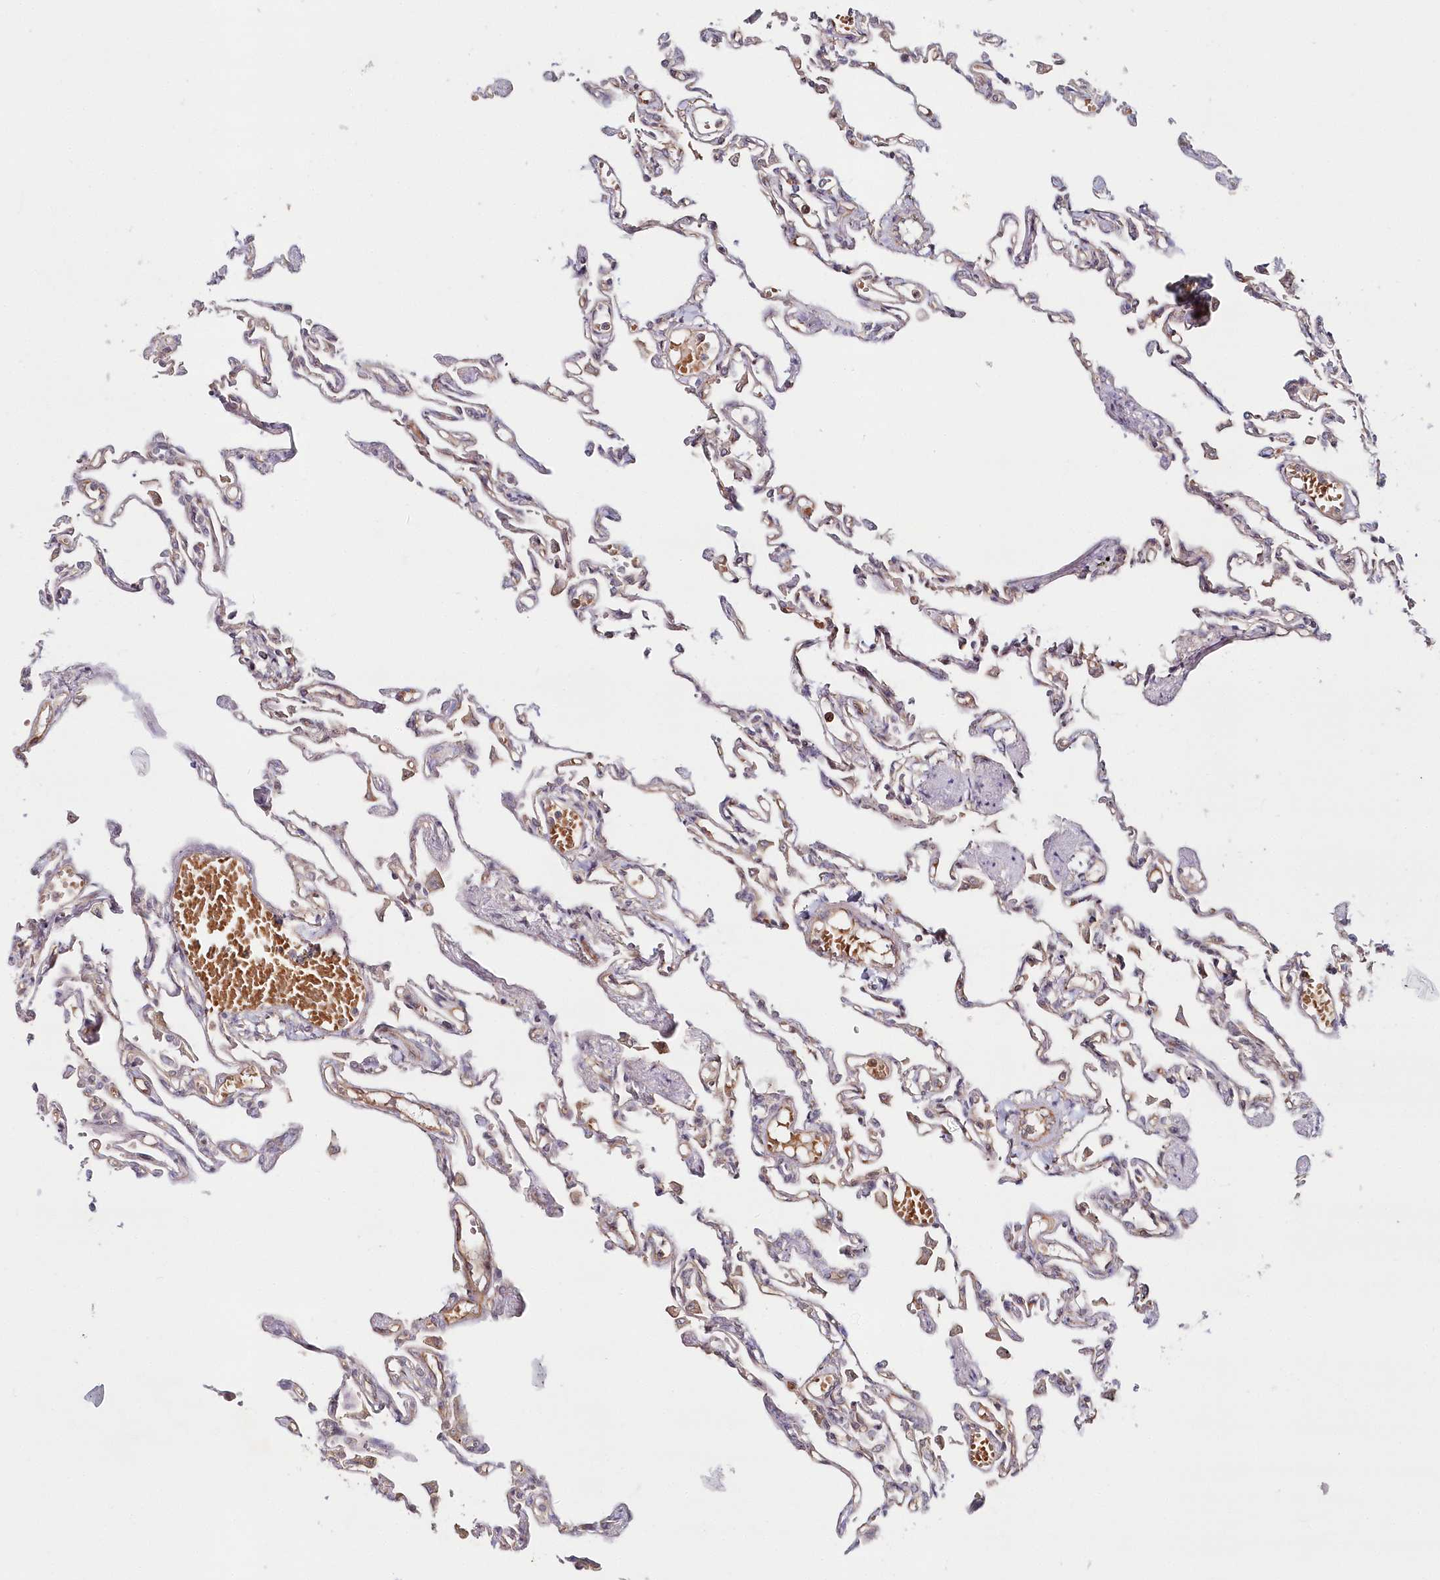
{"staining": {"intensity": "weak", "quantity": "25%-75%", "location": "cytoplasmic/membranous"}, "tissue": "lung", "cell_type": "Alveolar cells", "image_type": "normal", "snomed": [{"axis": "morphology", "description": "Normal tissue, NOS"}, {"axis": "topography", "description": "Lung"}], "caption": "Protein staining shows weak cytoplasmic/membranous expression in approximately 25%-75% of alveolar cells in benign lung.", "gene": "HYCC2", "patient": {"sex": "male", "age": 21}}